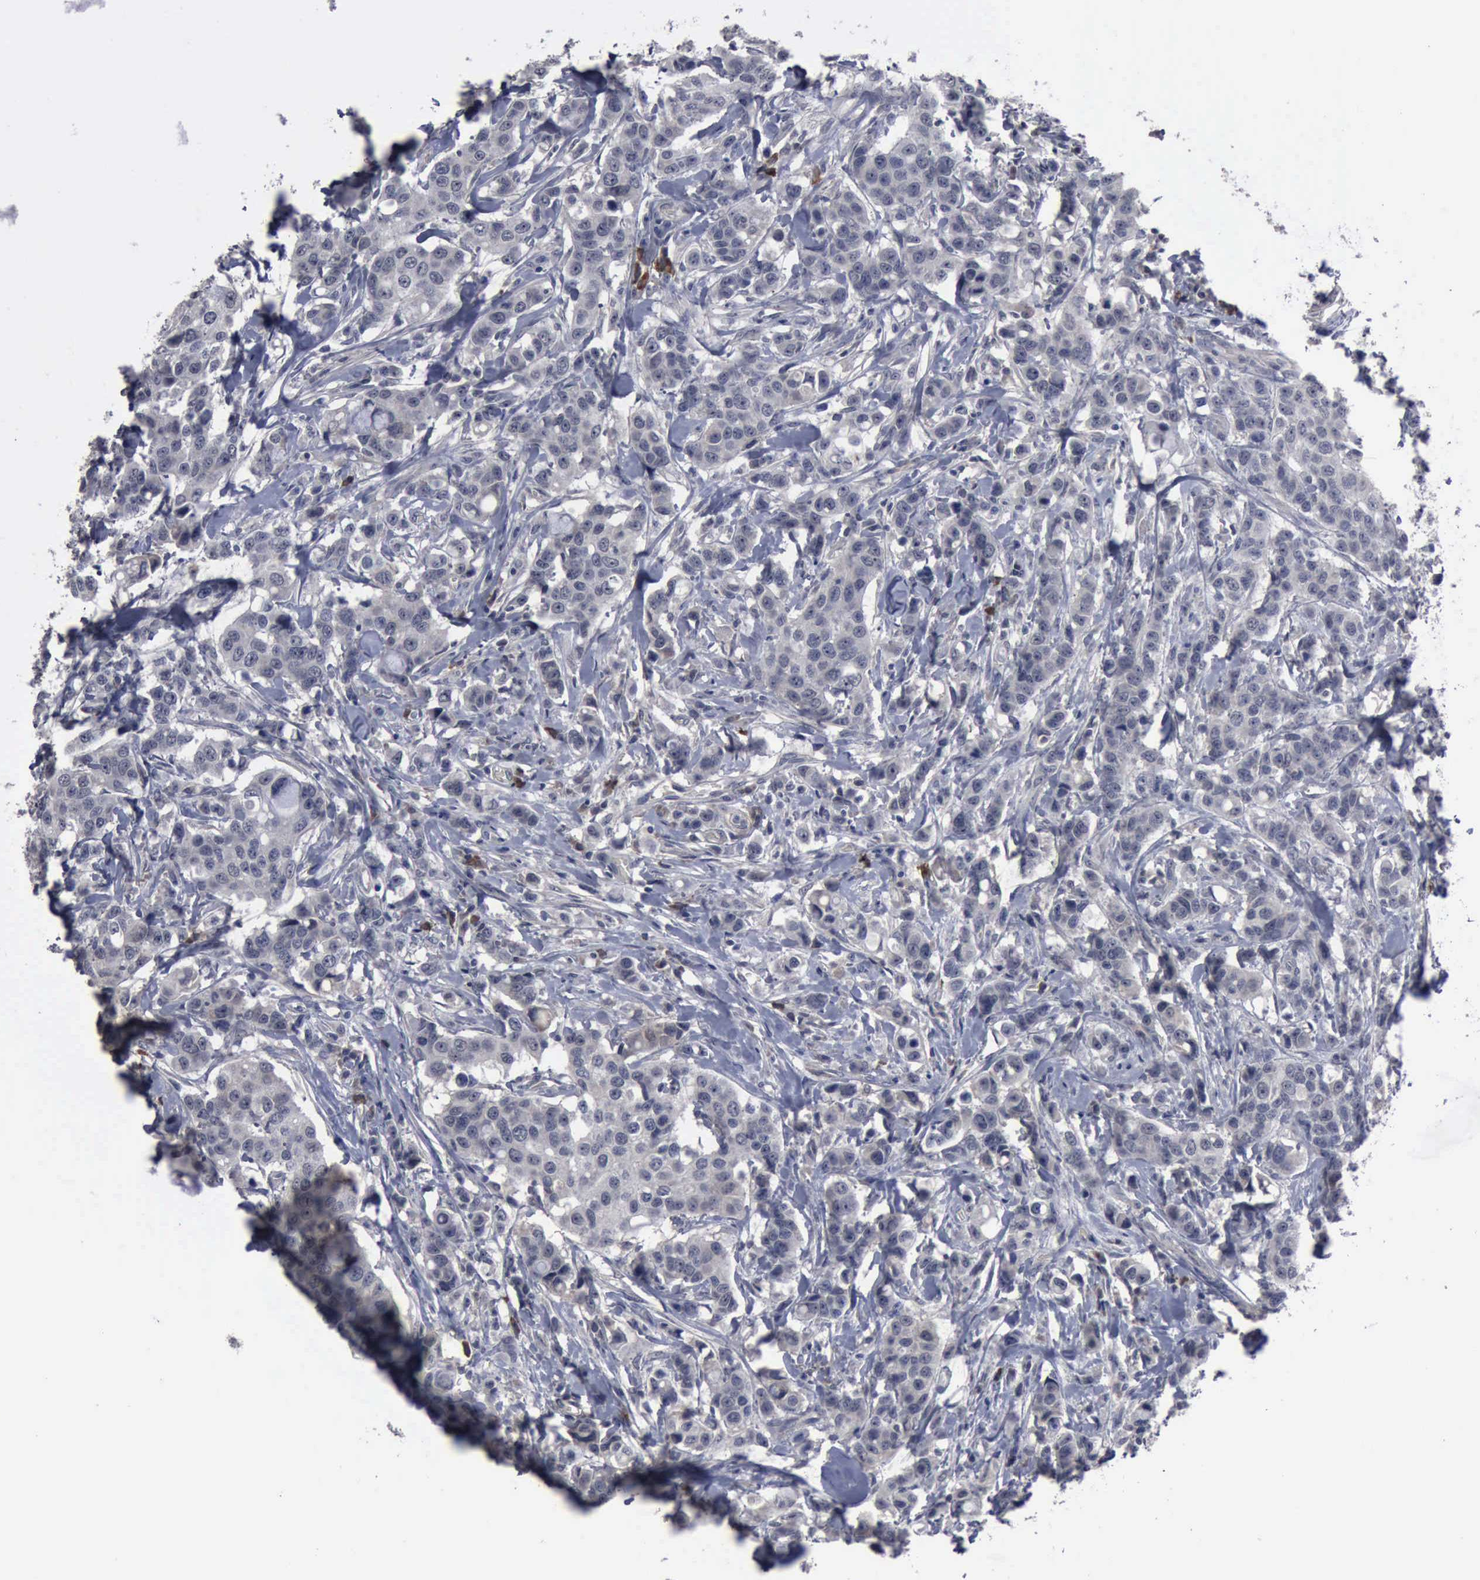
{"staining": {"intensity": "negative", "quantity": "none", "location": "none"}, "tissue": "breast cancer", "cell_type": "Tumor cells", "image_type": "cancer", "snomed": [{"axis": "morphology", "description": "Duct carcinoma"}, {"axis": "topography", "description": "Breast"}], "caption": "The image displays no significant positivity in tumor cells of breast cancer (invasive ductal carcinoma).", "gene": "MYO18B", "patient": {"sex": "female", "age": 27}}